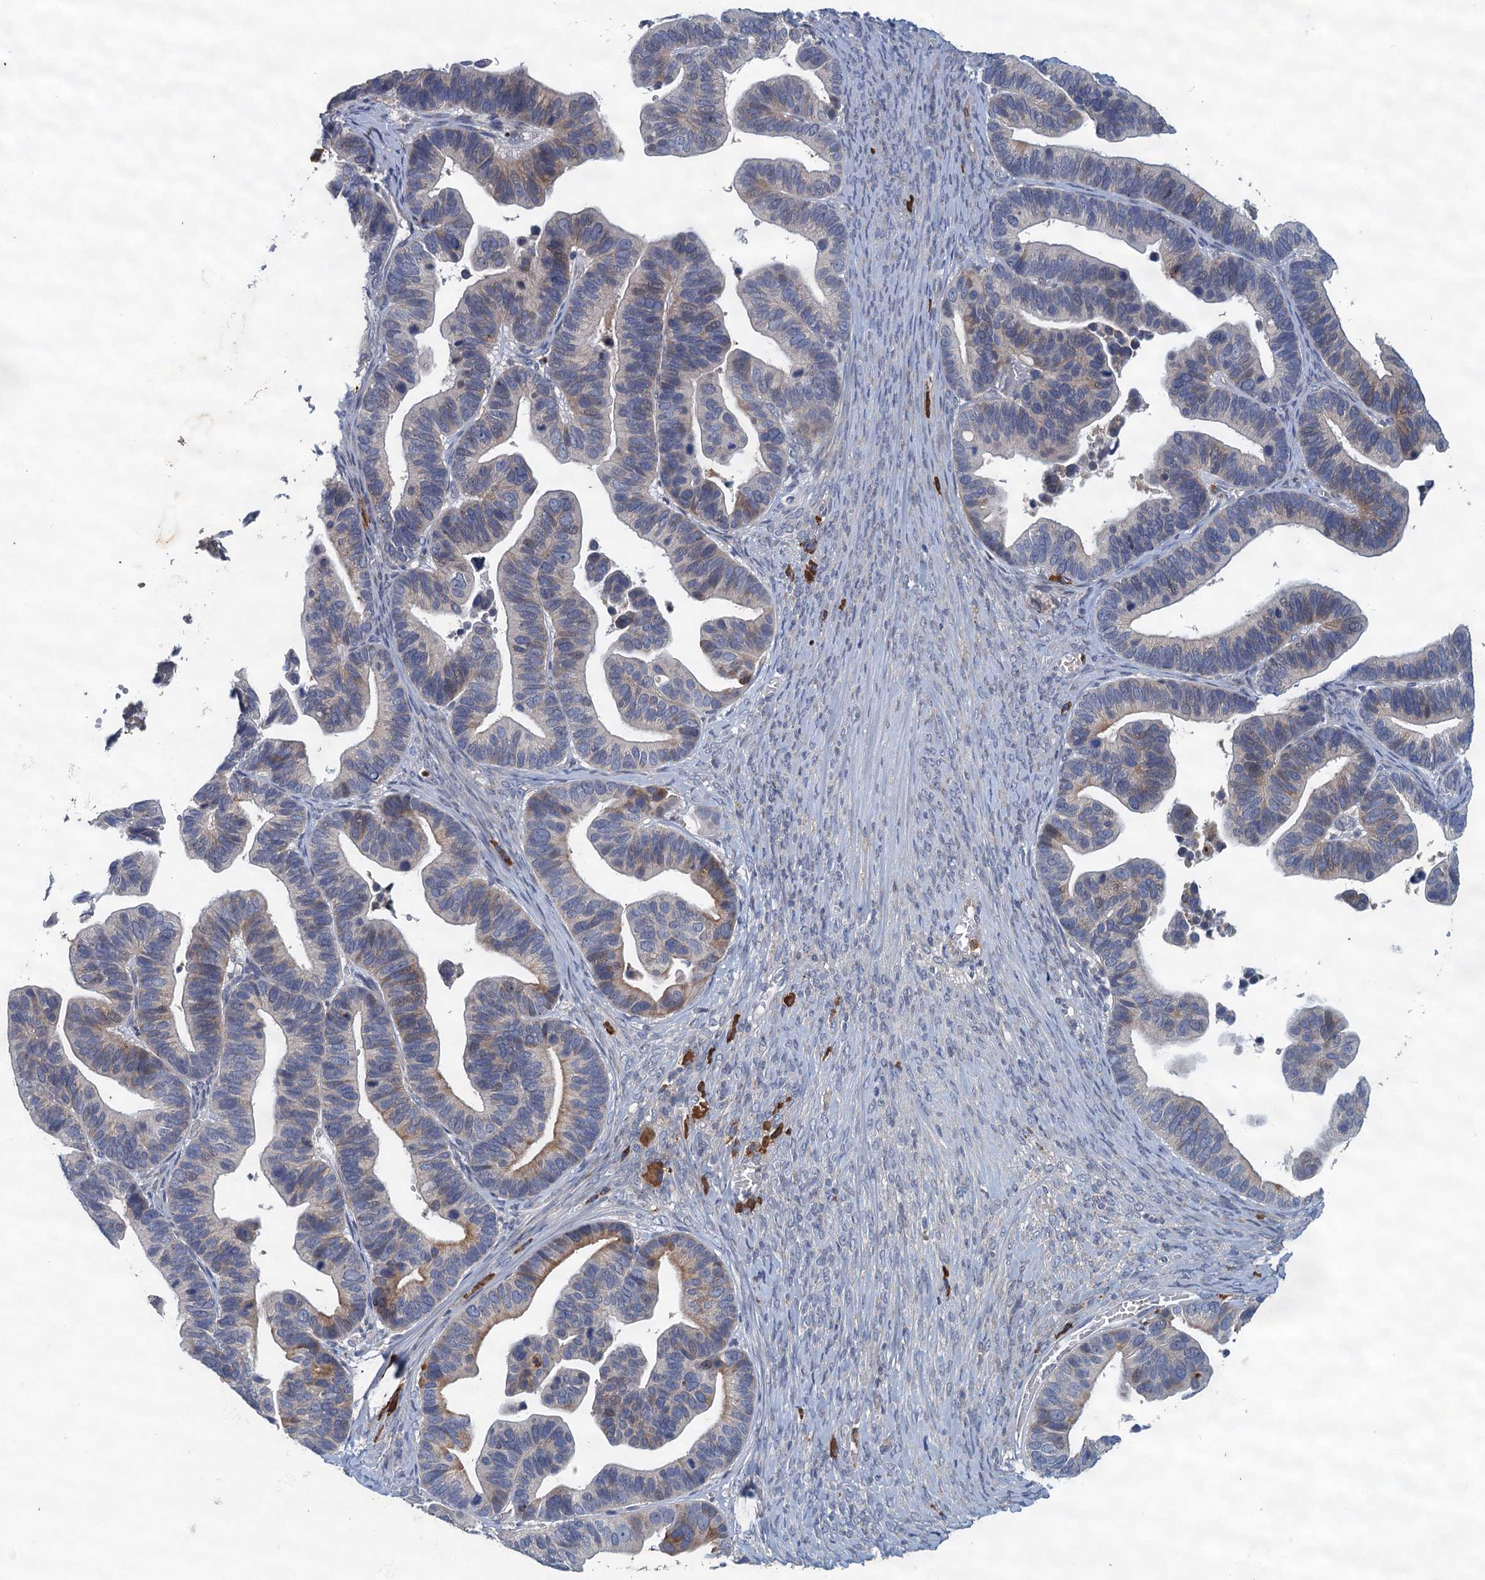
{"staining": {"intensity": "weak", "quantity": "25%-75%", "location": "cytoplasmic/membranous"}, "tissue": "ovarian cancer", "cell_type": "Tumor cells", "image_type": "cancer", "snomed": [{"axis": "morphology", "description": "Cystadenocarcinoma, serous, NOS"}, {"axis": "topography", "description": "Ovary"}], "caption": "Immunohistochemistry (IHC) (DAB (3,3'-diaminobenzidine)) staining of serous cystadenocarcinoma (ovarian) reveals weak cytoplasmic/membranous protein positivity in approximately 25%-75% of tumor cells.", "gene": "TPCN1", "patient": {"sex": "female", "age": 56}}